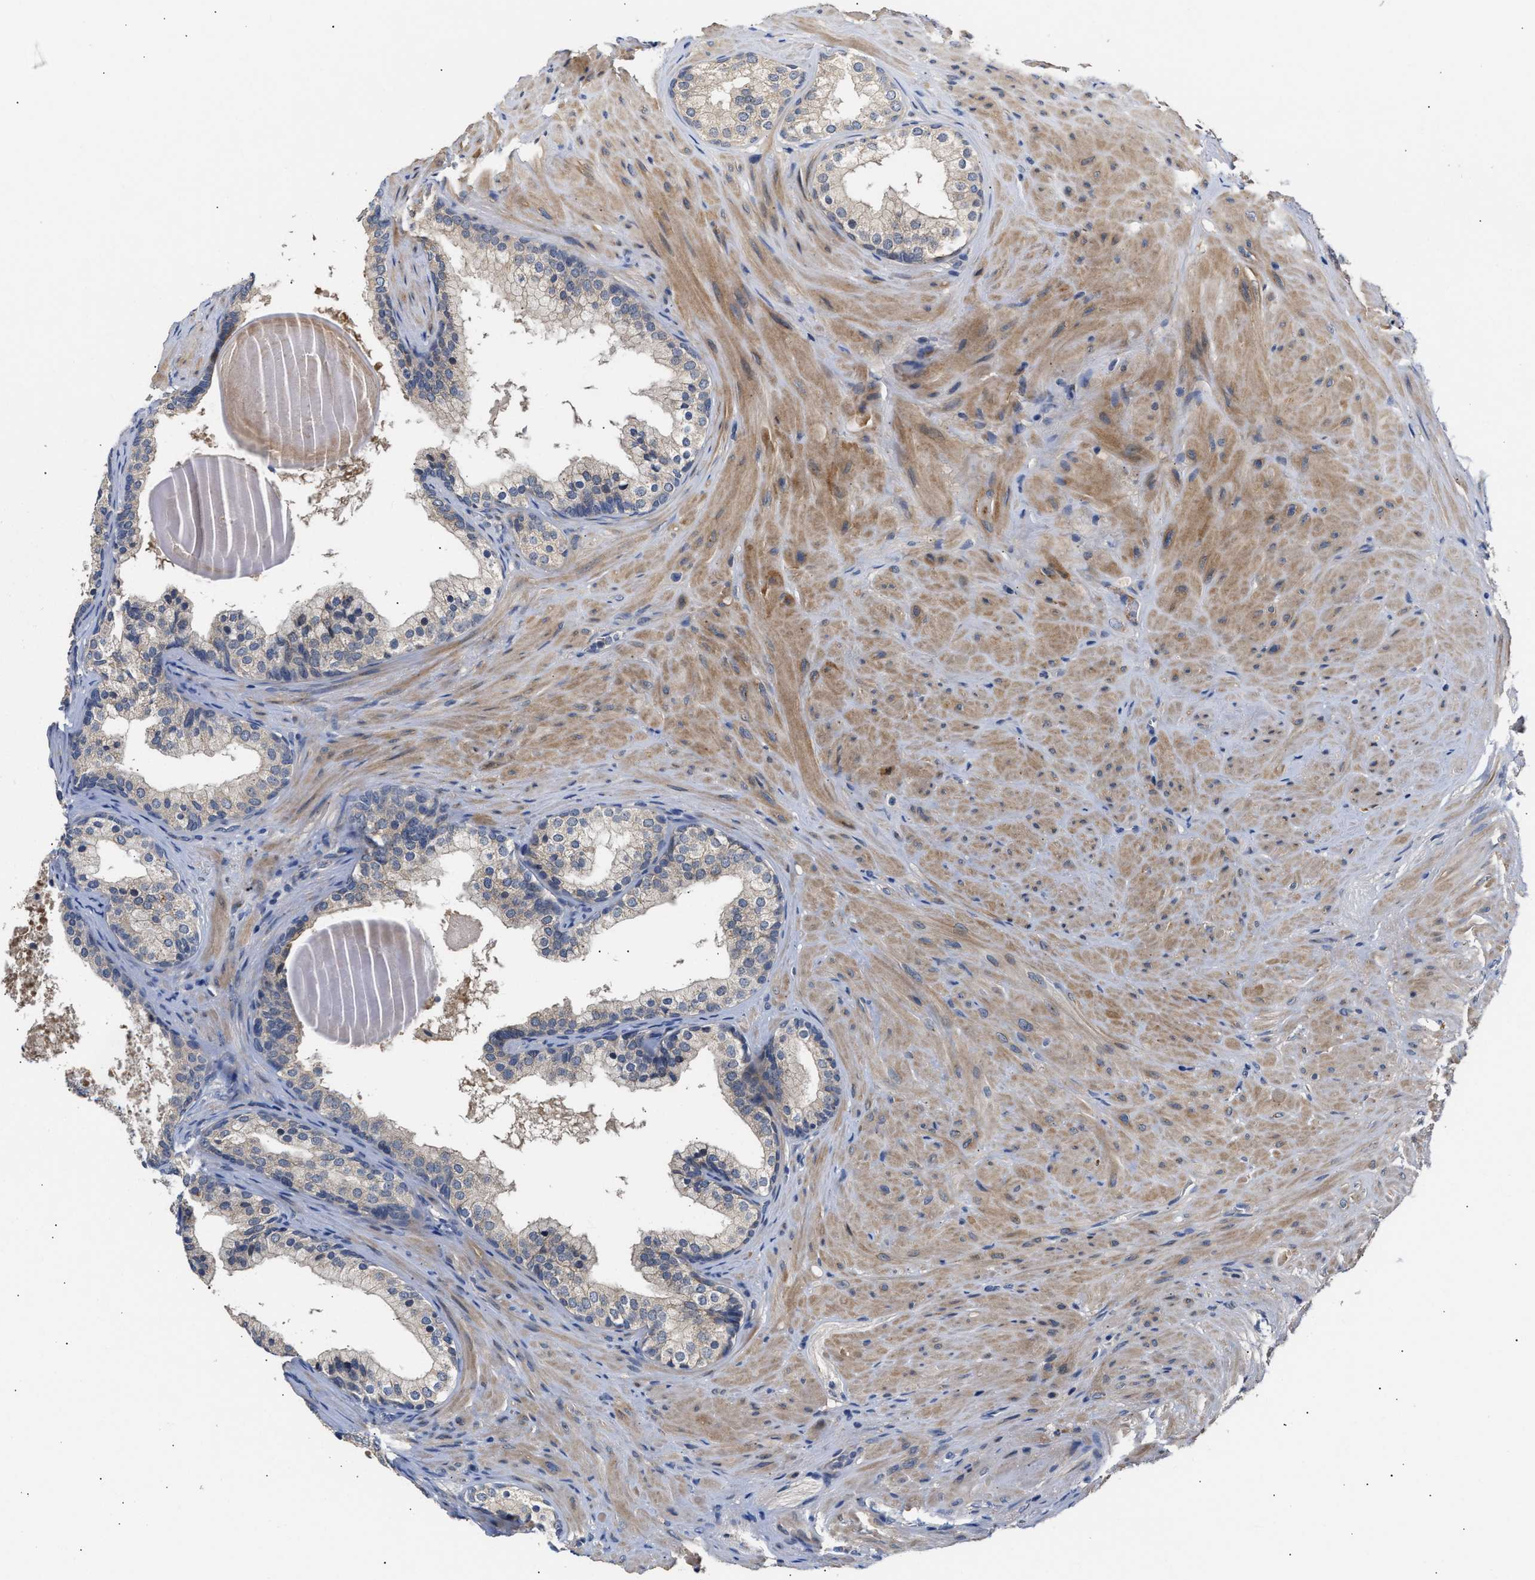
{"staining": {"intensity": "negative", "quantity": "none", "location": "none"}, "tissue": "prostate cancer", "cell_type": "Tumor cells", "image_type": "cancer", "snomed": [{"axis": "morphology", "description": "Adenocarcinoma, Low grade"}, {"axis": "topography", "description": "Prostate"}], "caption": "Immunohistochemistry image of prostate low-grade adenocarcinoma stained for a protein (brown), which shows no staining in tumor cells. The staining is performed using DAB brown chromogen with nuclei counter-stained in using hematoxylin.", "gene": "KASH5", "patient": {"sex": "male", "age": 69}}